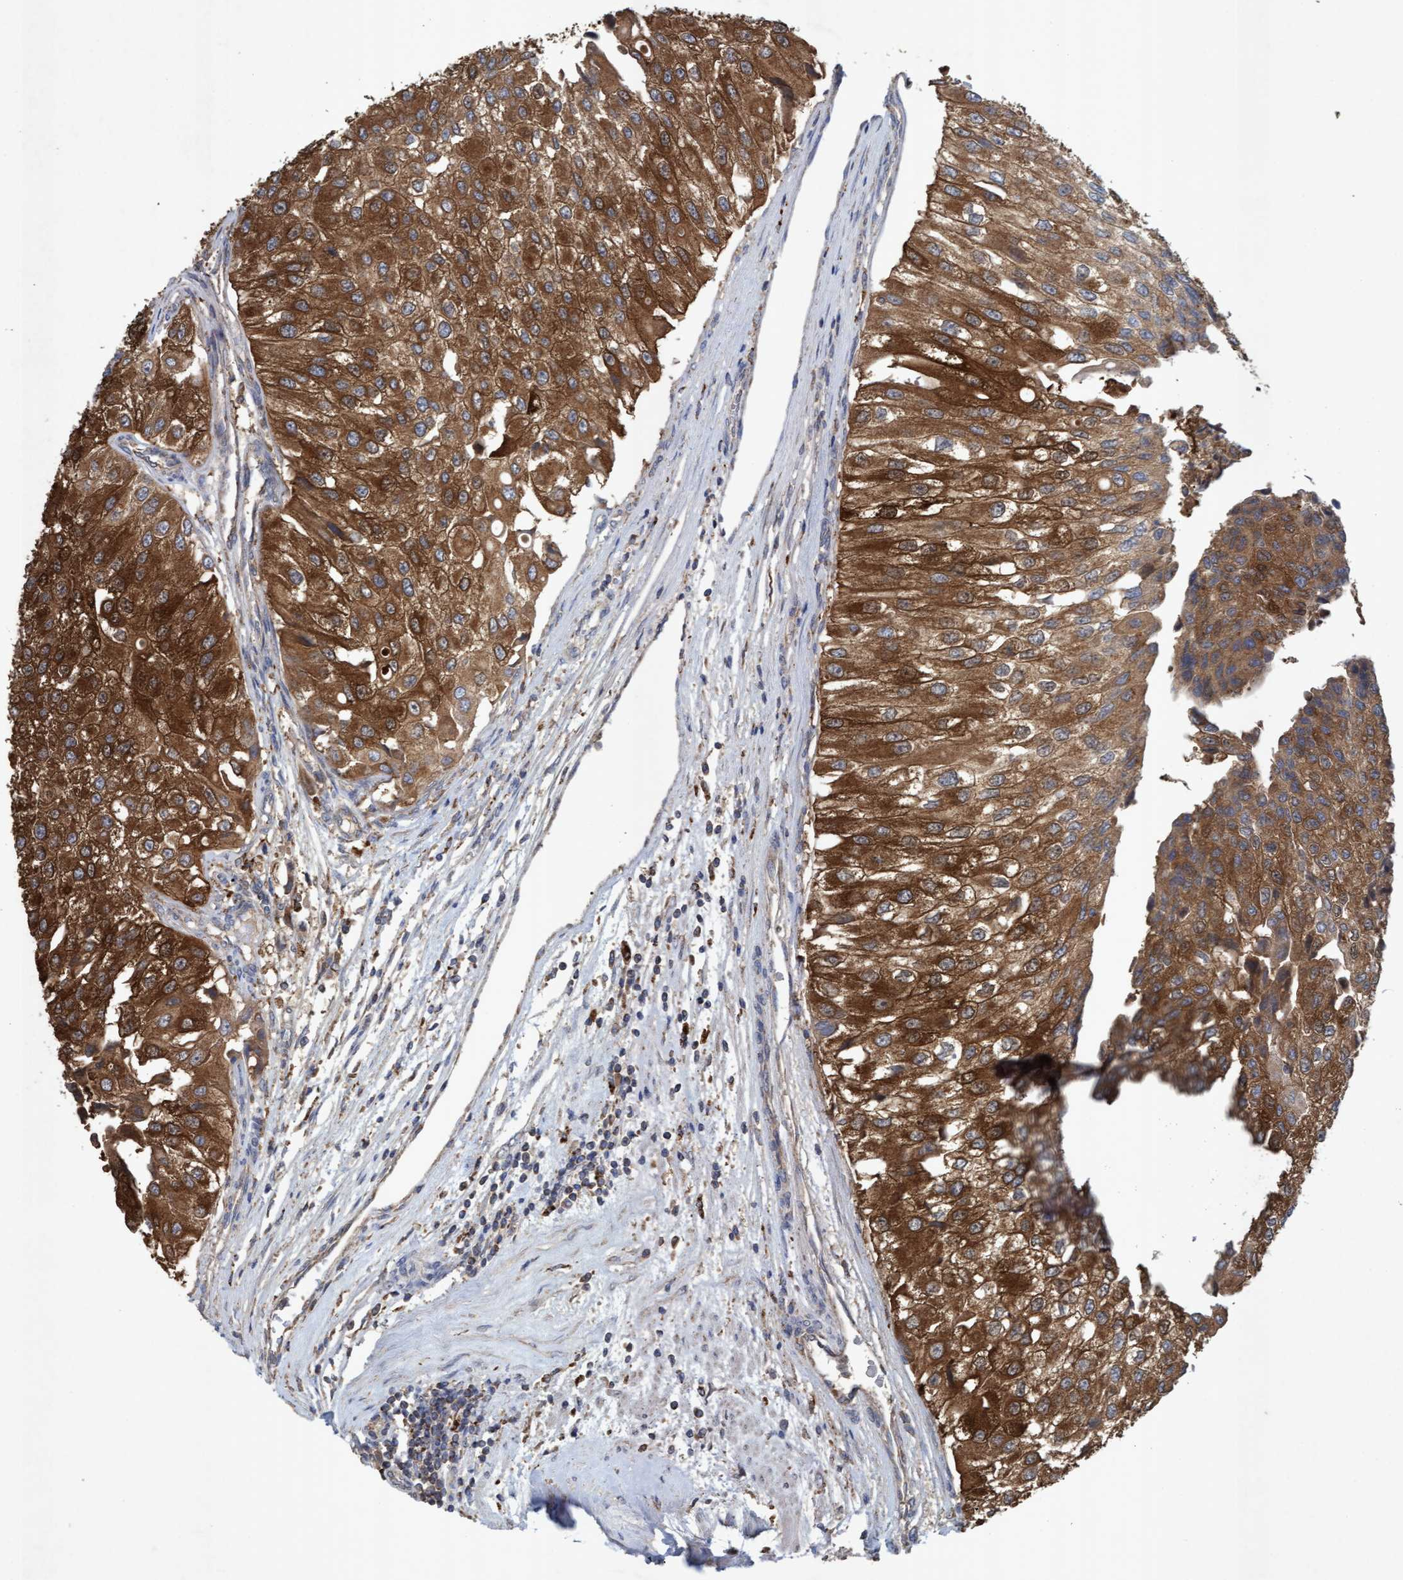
{"staining": {"intensity": "strong", "quantity": ">75%", "location": "cytoplasmic/membranous"}, "tissue": "urothelial cancer", "cell_type": "Tumor cells", "image_type": "cancer", "snomed": [{"axis": "morphology", "description": "Urothelial carcinoma, High grade"}, {"axis": "topography", "description": "Kidney"}, {"axis": "topography", "description": "Urinary bladder"}], "caption": "Protein expression analysis of urothelial carcinoma (high-grade) demonstrates strong cytoplasmic/membranous staining in about >75% of tumor cells.", "gene": "ATPAF2", "patient": {"sex": "male", "age": 77}}